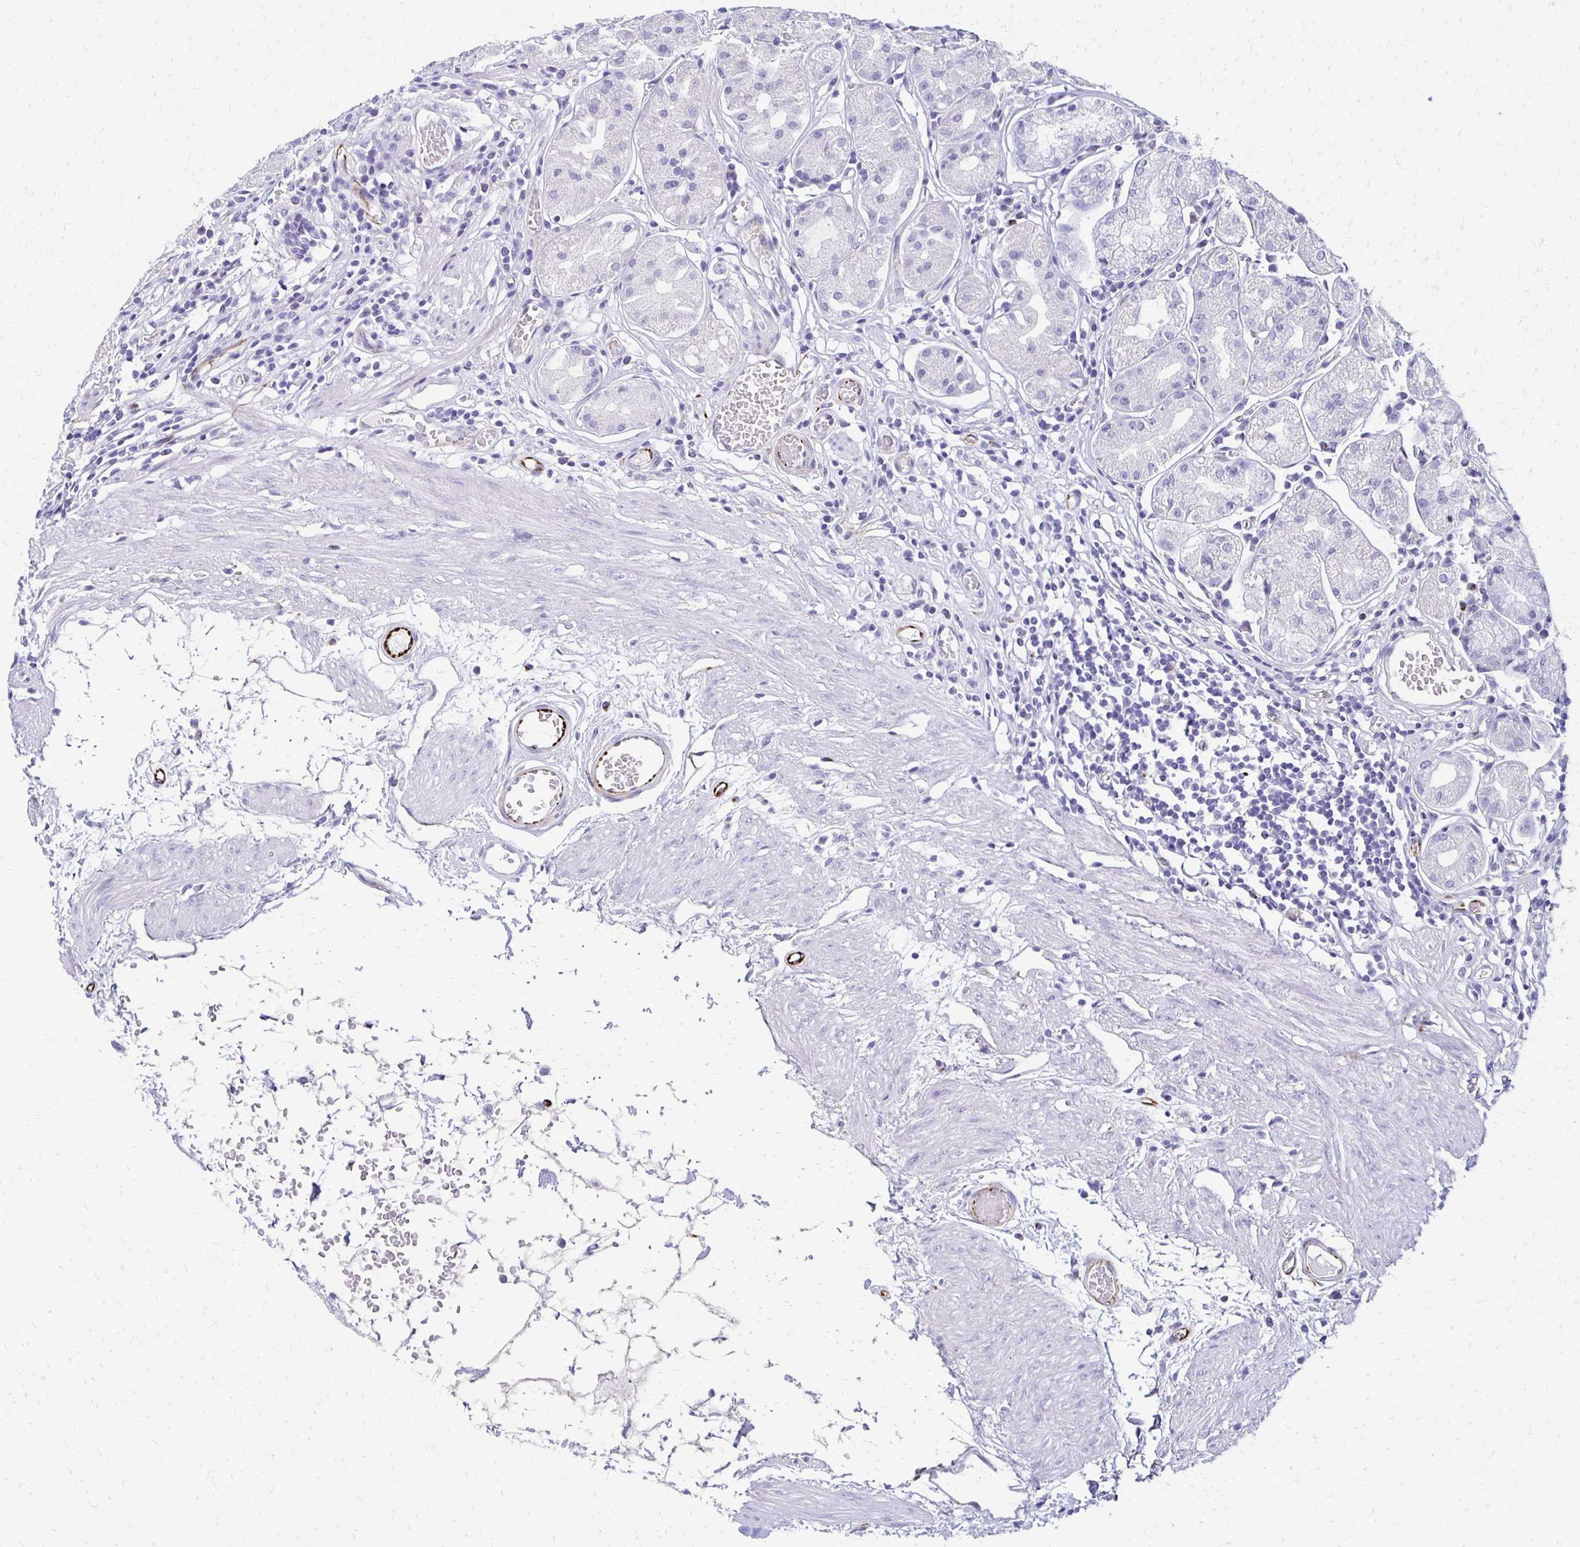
{"staining": {"intensity": "negative", "quantity": "none", "location": "none"}, "tissue": "stomach", "cell_type": "Glandular cells", "image_type": "normal", "snomed": [{"axis": "morphology", "description": "Normal tissue, NOS"}, {"axis": "topography", "description": "Stomach"}], "caption": "High power microscopy micrograph of an IHC photomicrograph of benign stomach, revealing no significant staining in glandular cells. Nuclei are stained in blue.", "gene": "TMEM54", "patient": {"sex": "male", "age": 55}}